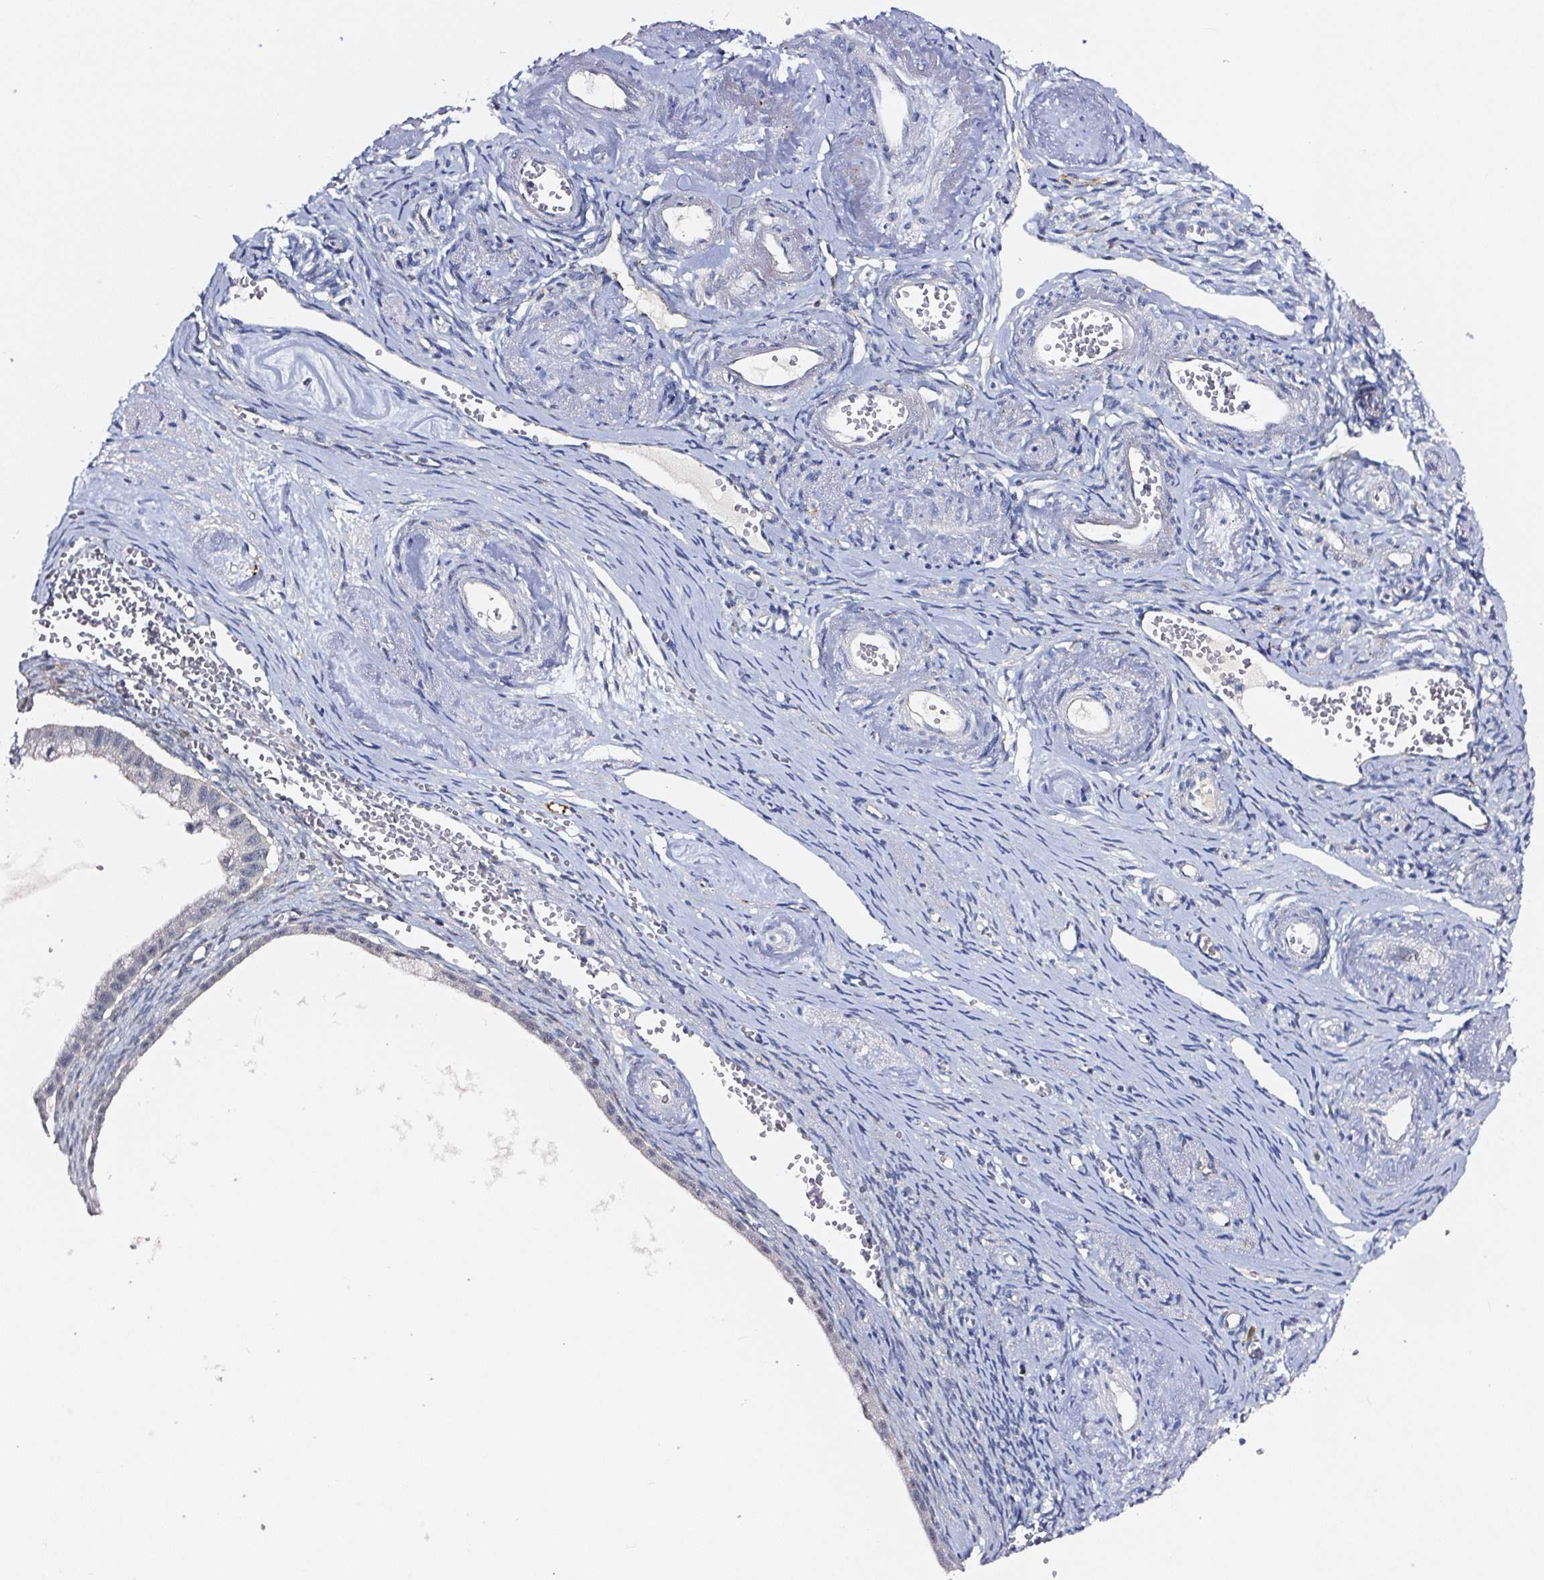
{"staining": {"intensity": "negative", "quantity": "none", "location": "none"}, "tissue": "ovarian cancer", "cell_type": "Tumor cells", "image_type": "cancer", "snomed": [{"axis": "morphology", "description": "Cystadenocarcinoma, mucinous, NOS"}, {"axis": "topography", "description": "Ovary"}], "caption": "High power microscopy image of an immunohistochemistry (IHC) image of ovarian cancer, revealing no significant expression in tumor cells.", "gene": "PRKAA2", "patient": {"sex": "female", "age": 59}}